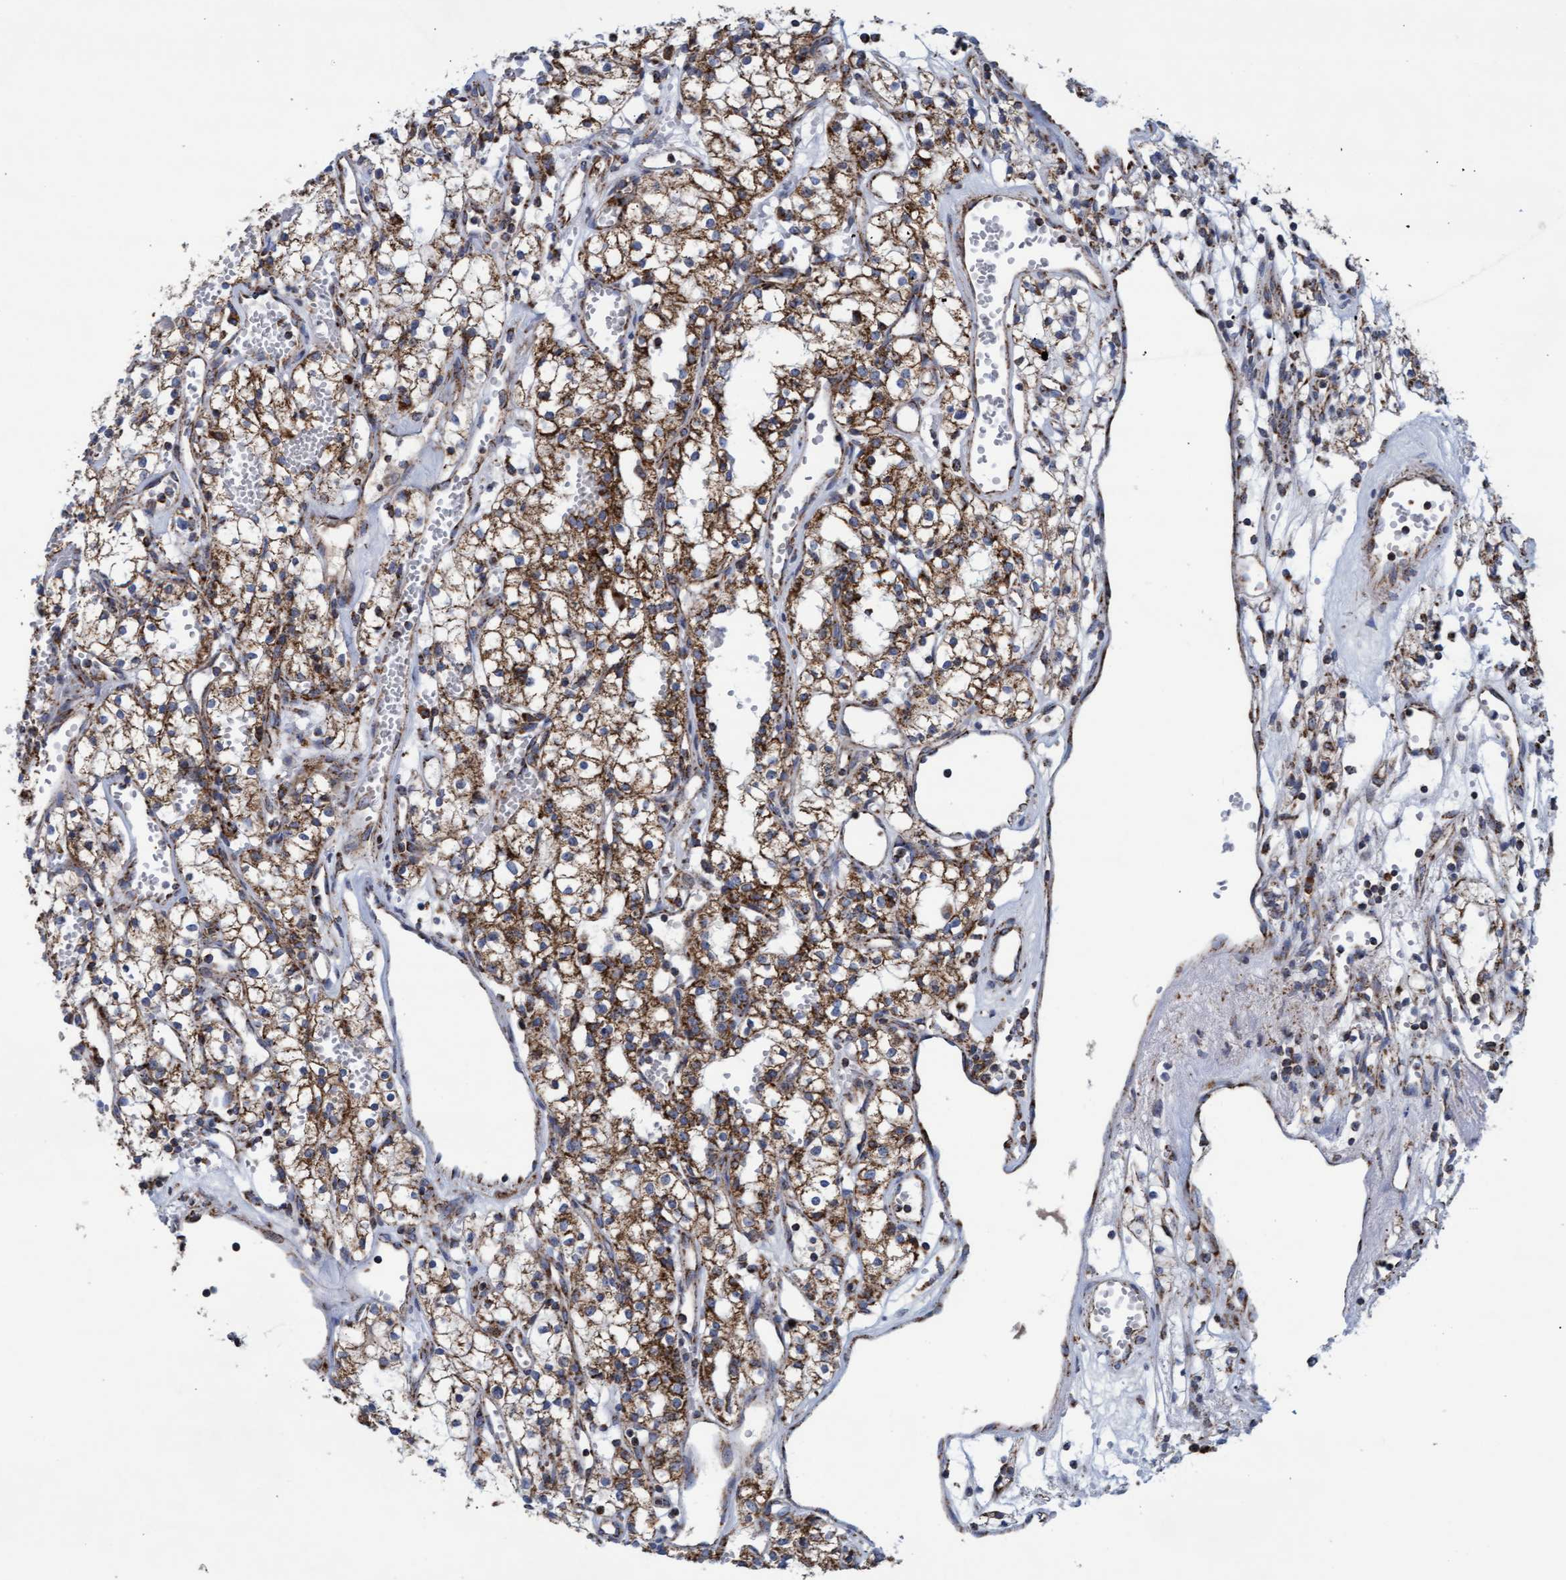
{"staining": {"intensity": "moderate", "quantity": ">75%", "location": "cytoplasmic/membranous"}, "tissue": "renal cancer", "cell_type": "Tumor cells", "image_type": "cancer", "snomed": [{"axis": "morphology", "description": "Adenocarcinoma, NOS"}, {"axis": "topography", "description": "Kidney"}], "caption": "Immunohistochemical staining of renal cancer demonstrates medium levels of moderate cytoplasmic/membranous protein staining in approximately >75% of tumor cells.", "gene": "MRPL38", "patient": {"sex": "male", "age": 59}}